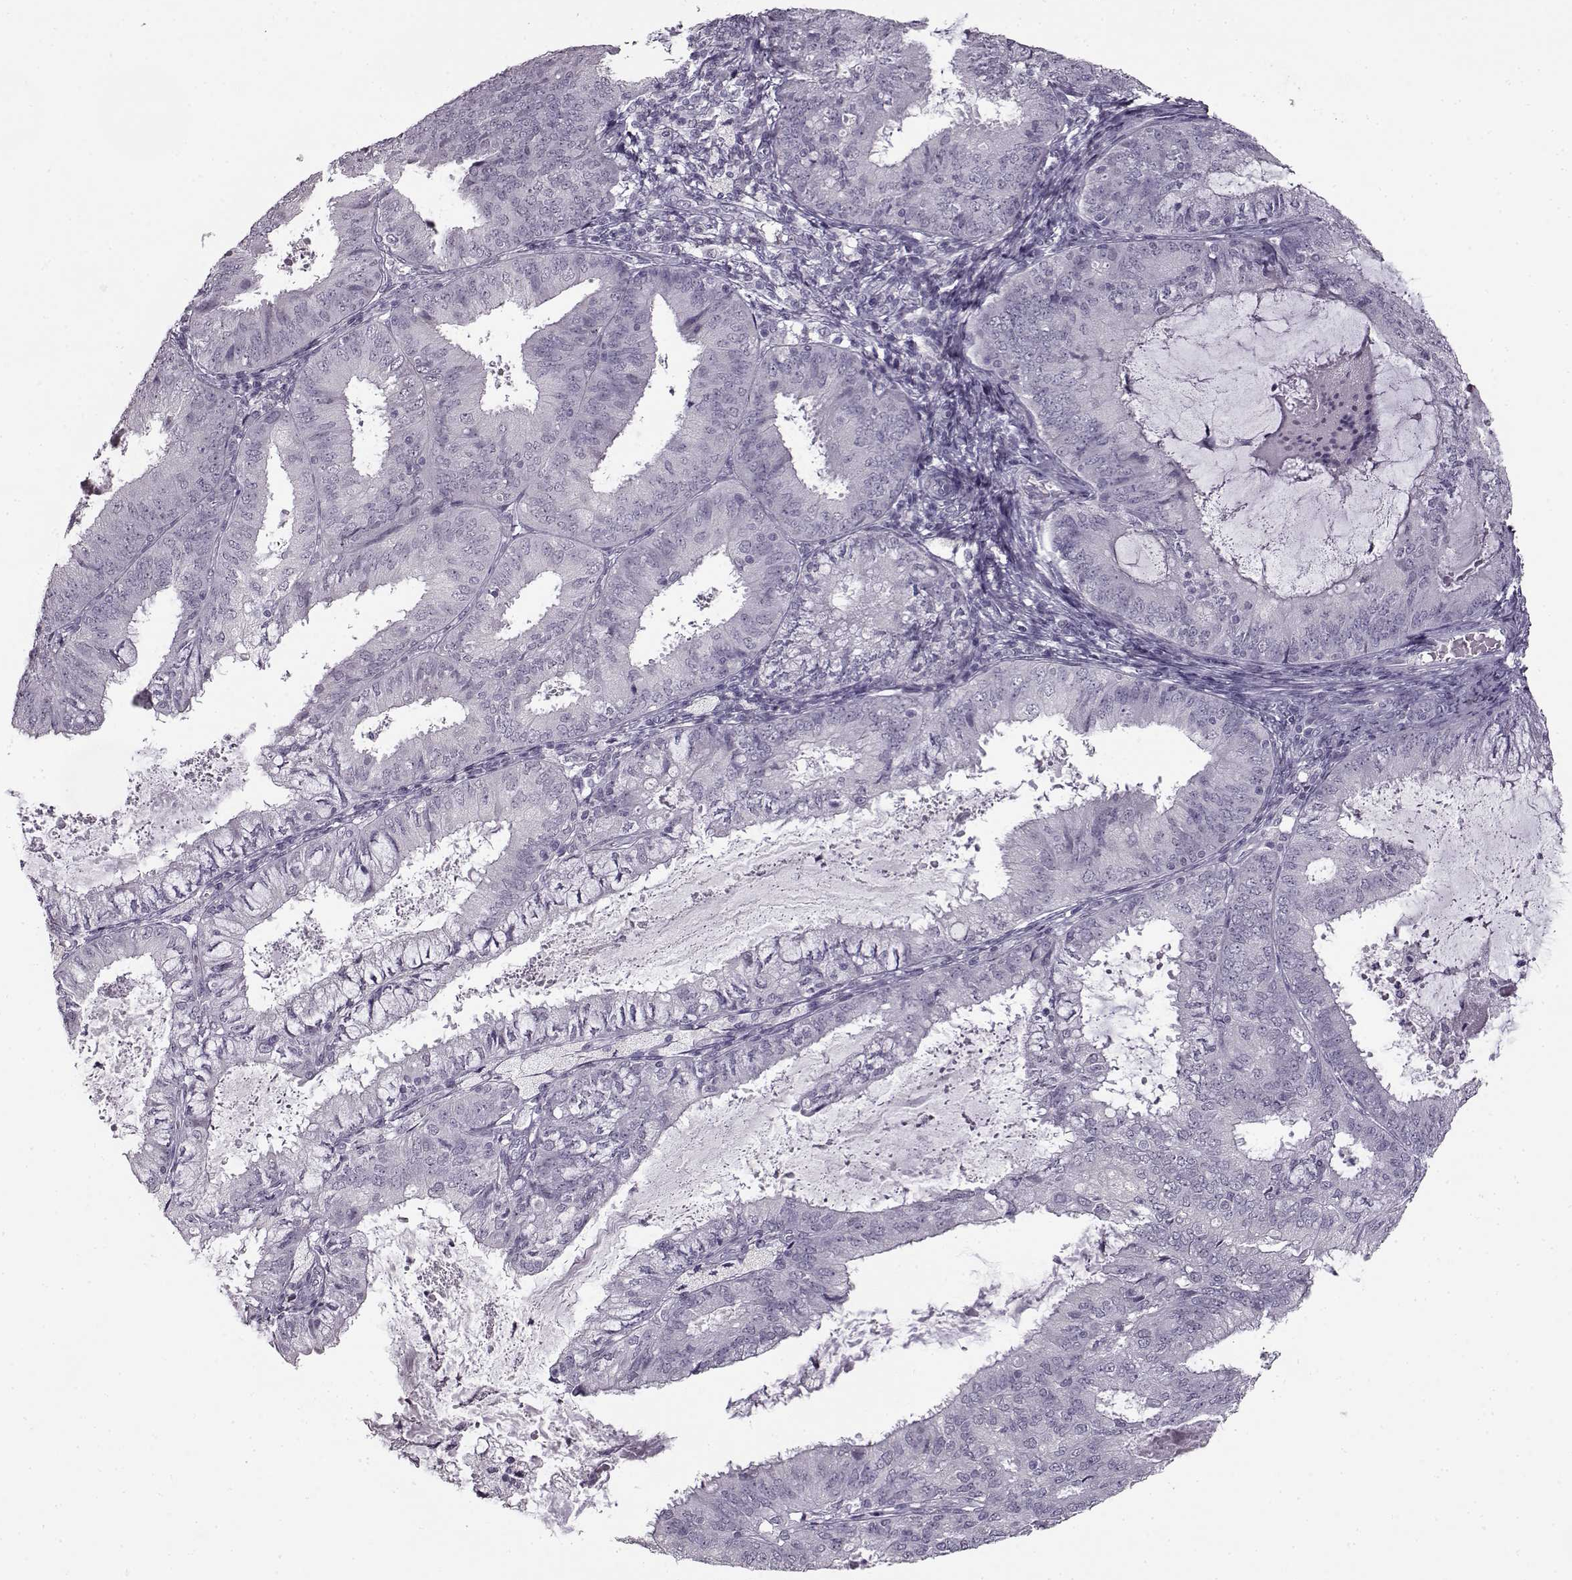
{"staining": {"intensity": "negative", "quantity": "none", "location": "none"}, "tissue": "endometrial cancer", "cell_type": "Tumor cells", "image_type": "cancer", "snomed": [{"axis": "morphology", "description": "Adenocarcinoma, NOS"}, {"axis": "topography", "description": "Endometrium"}], "caption": "Endometrial cancer (adenocarcinoma) was stained to show a protein in brown. There is no significant positivity in tumor cells.", "gene": "FSHB", "patient": {"sex": "female", "age": 57}}